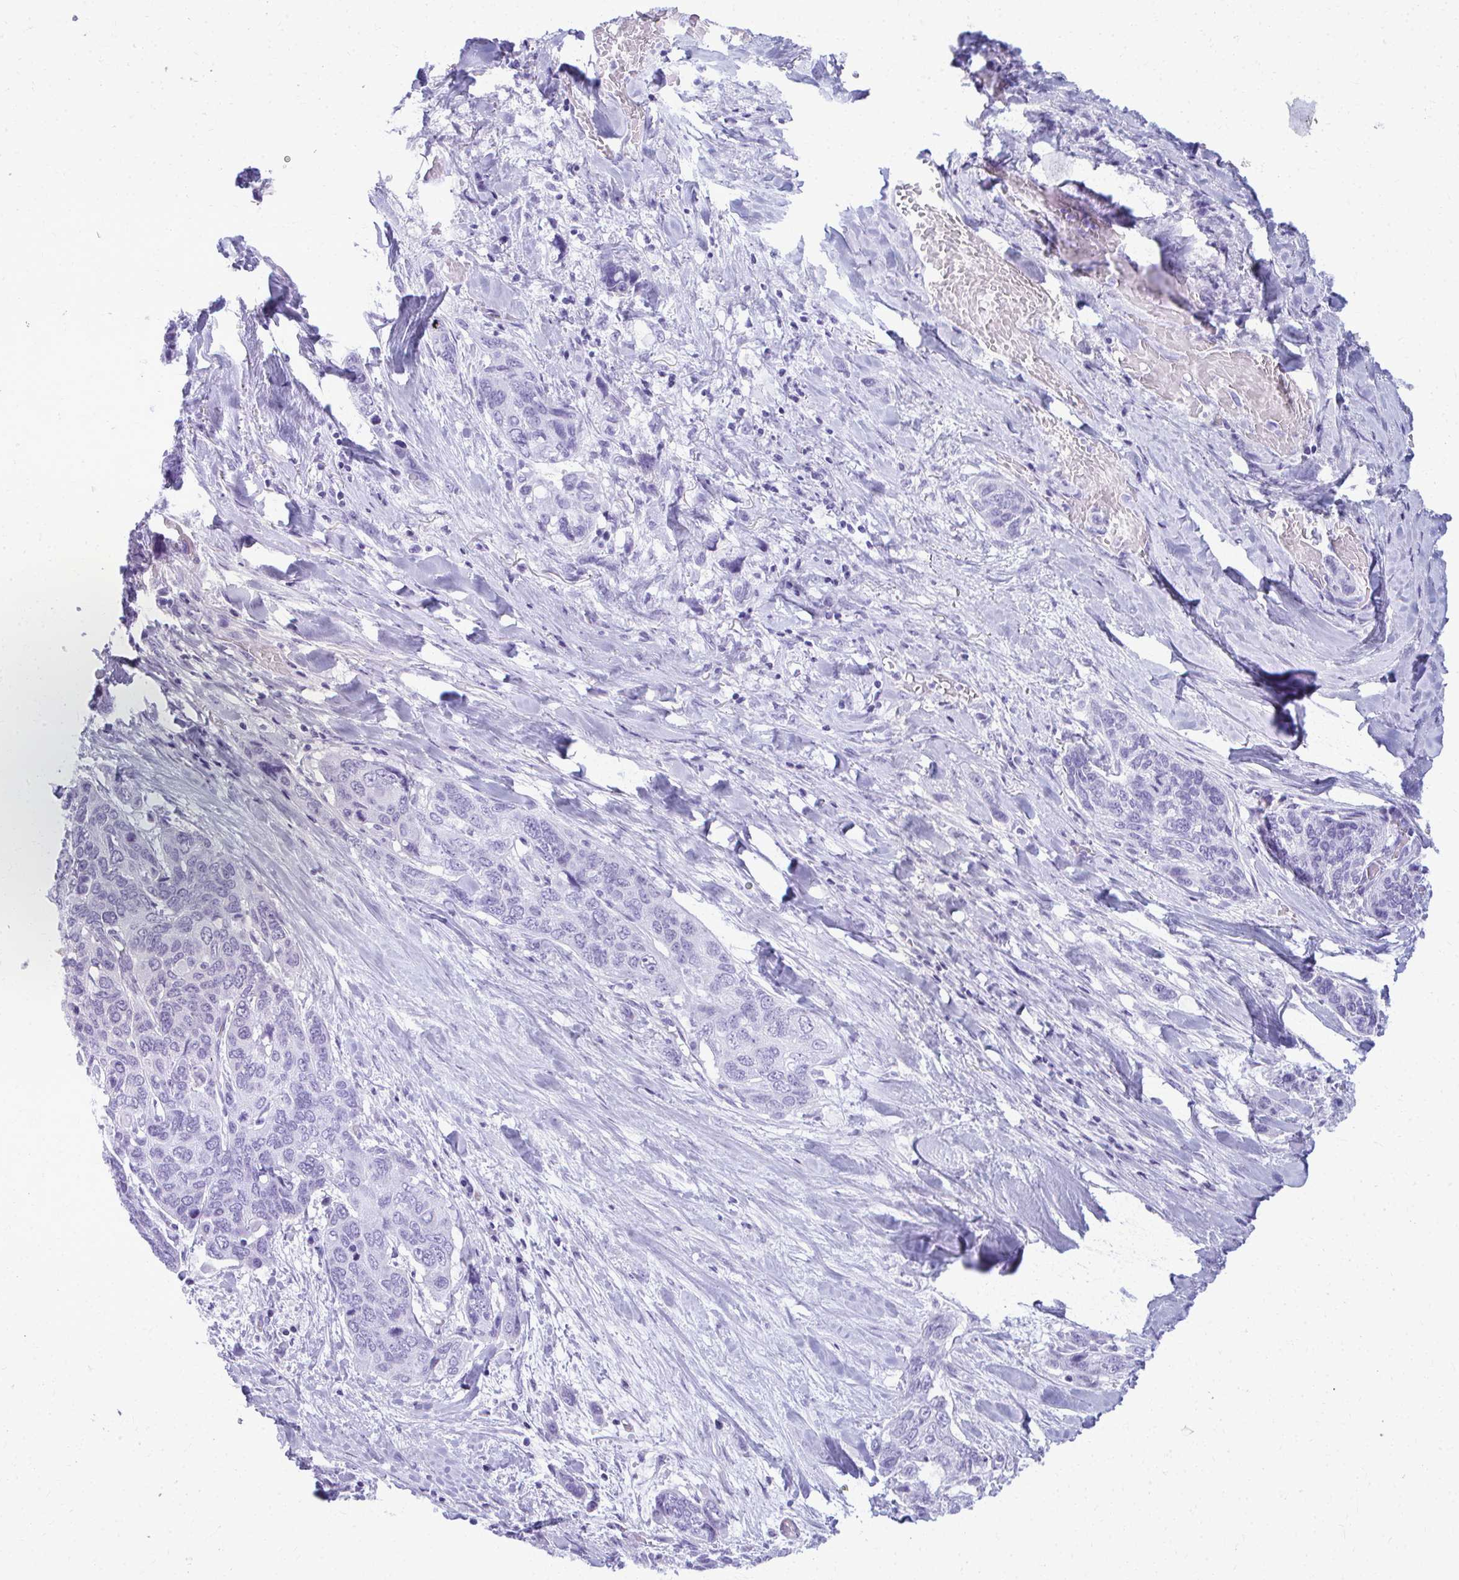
{"staining": {"intensity": "negative", "quantity": "none", "location": "none"}, "tissue": "lung cancer", "cell_type": "Tumor cells", "image_type": "cancer", "snomed": [{"axis": "morphology", "description": "Squamous cell carcinoma, NOS"}, {"axis": "morphology", "description": "Squamous cell carcinoma, metastatic, NOS"}, {"axis": "topography", "description": "Lymph node"}, {"axis": "topography", "description": "Lung"}], "caption": "Human lung cancer stained for a protein using immunohistochemistry shows no expression in tumor cells.", "gene": "MAF1", "patient": {"sex": "male", "age": 41}}